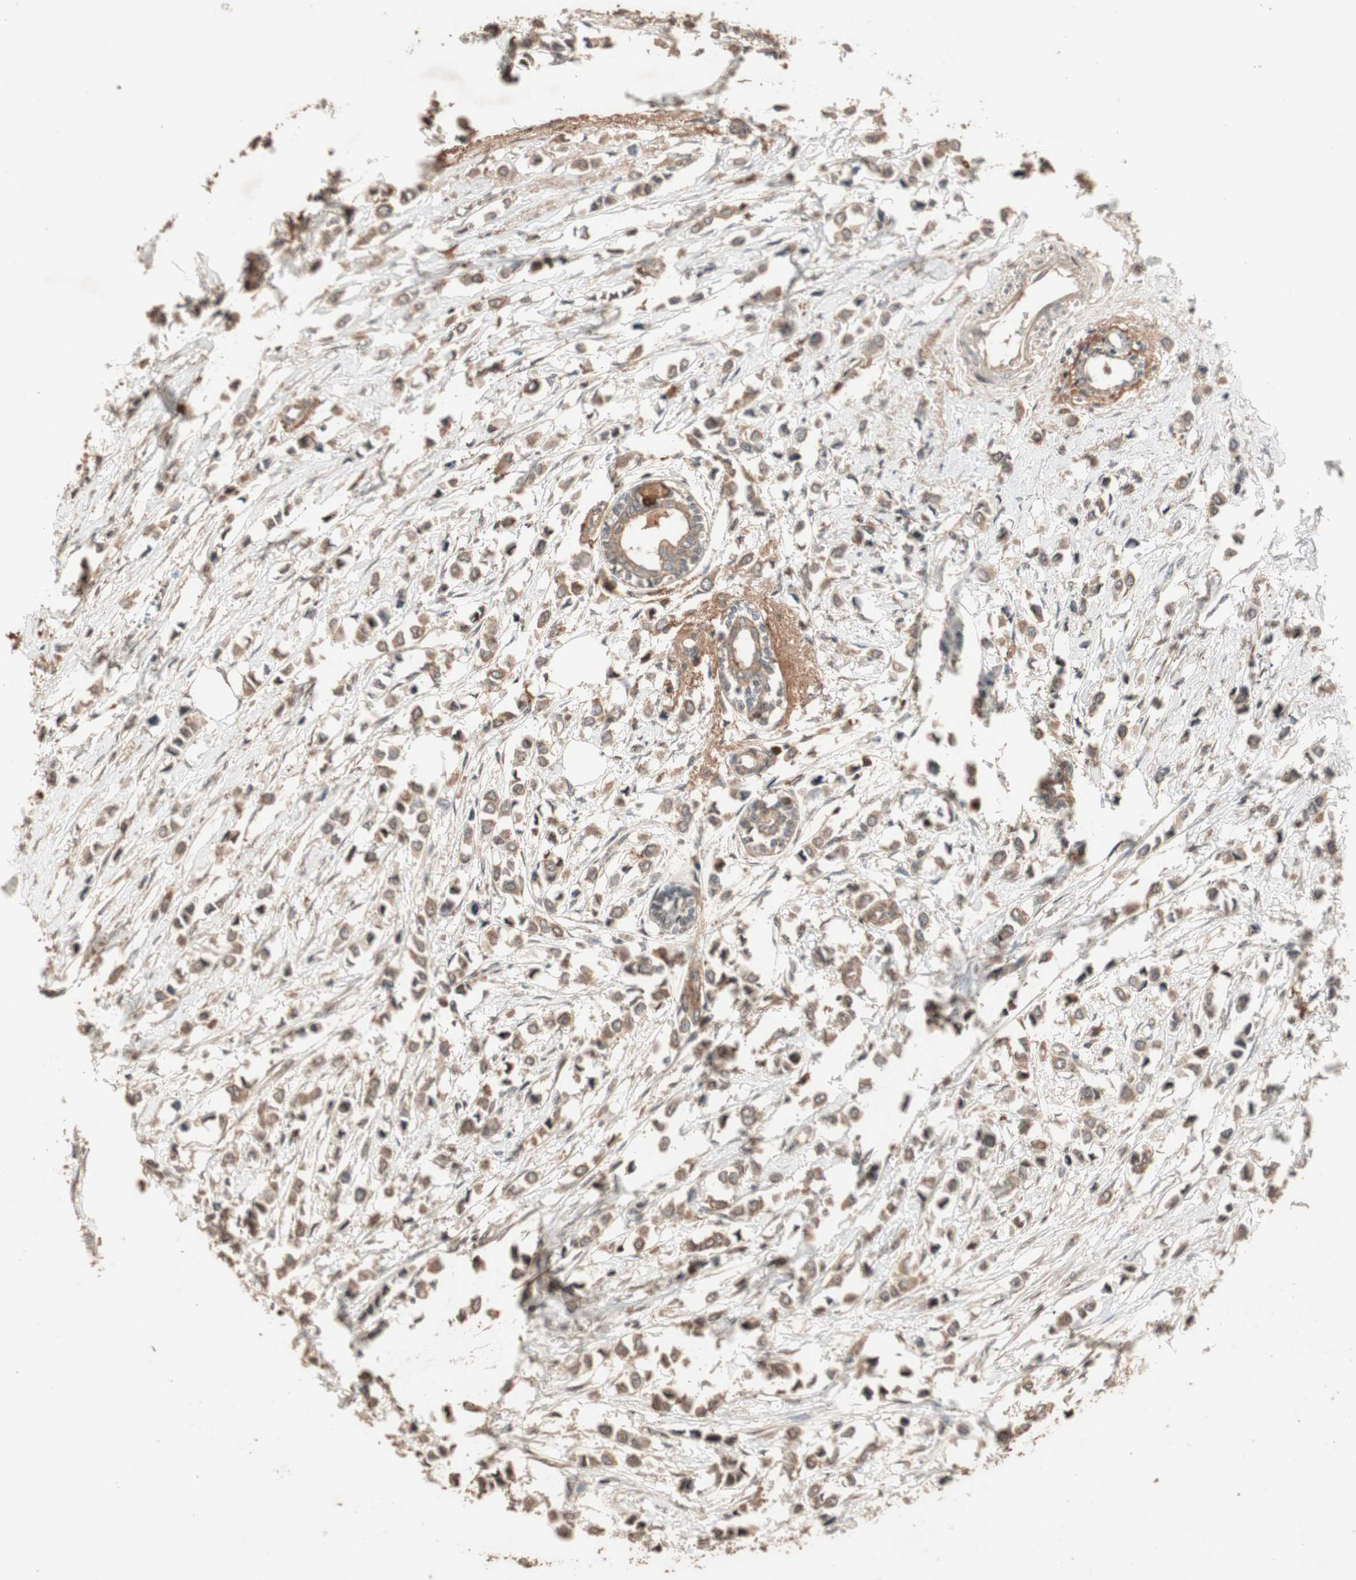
{"staining": {"intensity": "moderate", "quantity": ">75%", "location": "cytoplasmic/membranous"}, "tissue": "breast cancer", "cell_type": "Tumor cells", "image_type": "cancer", "snomed": [{"axis": "morphology", "description": "Lobular carcinoma"}, {"axis": "topography", "description": "Breast"}], "caption": "A brown stain shows moderate cytoplasmic/membranous positivity of a protein in breast cancer (lobular carcinoma) tumor cells.", "gene": "USP20", "patient": {"sex": "female", "age": 51}}